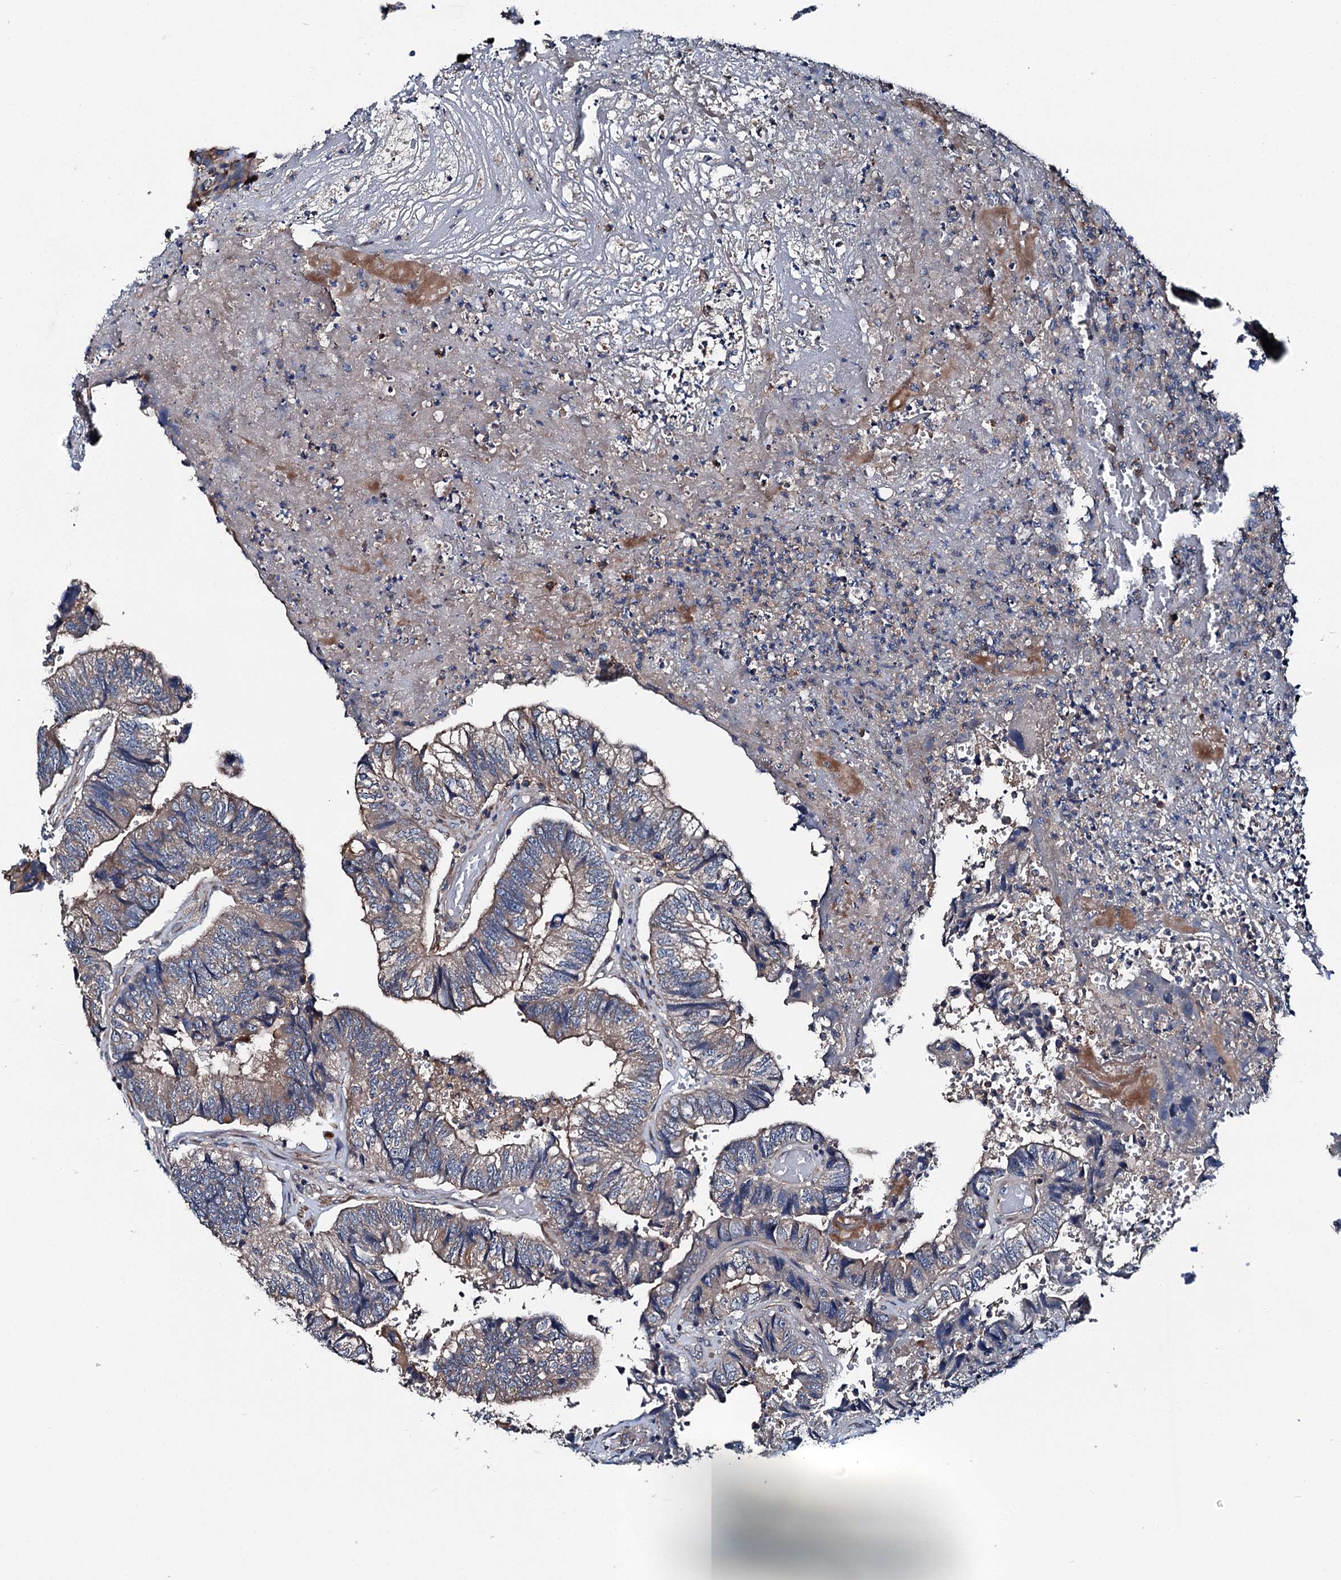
{"staining": {"intensity": "weak", "quantity": "25%-75%", "location": "cytoplasmic/membranous"}, "tissue": "colorectal cancer", "cell_type": "Tumor cells", "image_type": "cancer", "snomed": [{"axis": "morphology", "description": "Adenocarcinoma, NOS"}, {"axis": "topography", "description": "Colon"}], "caption": "Colorectal adenocarcinoma stained for a protein (brown) reveals weak cytoplasmic/membranous positive staining in approximately 25%-75% of tumor cells.", "gene": "SLC22A25", "patient": {"sex": "female", "age": 67}}